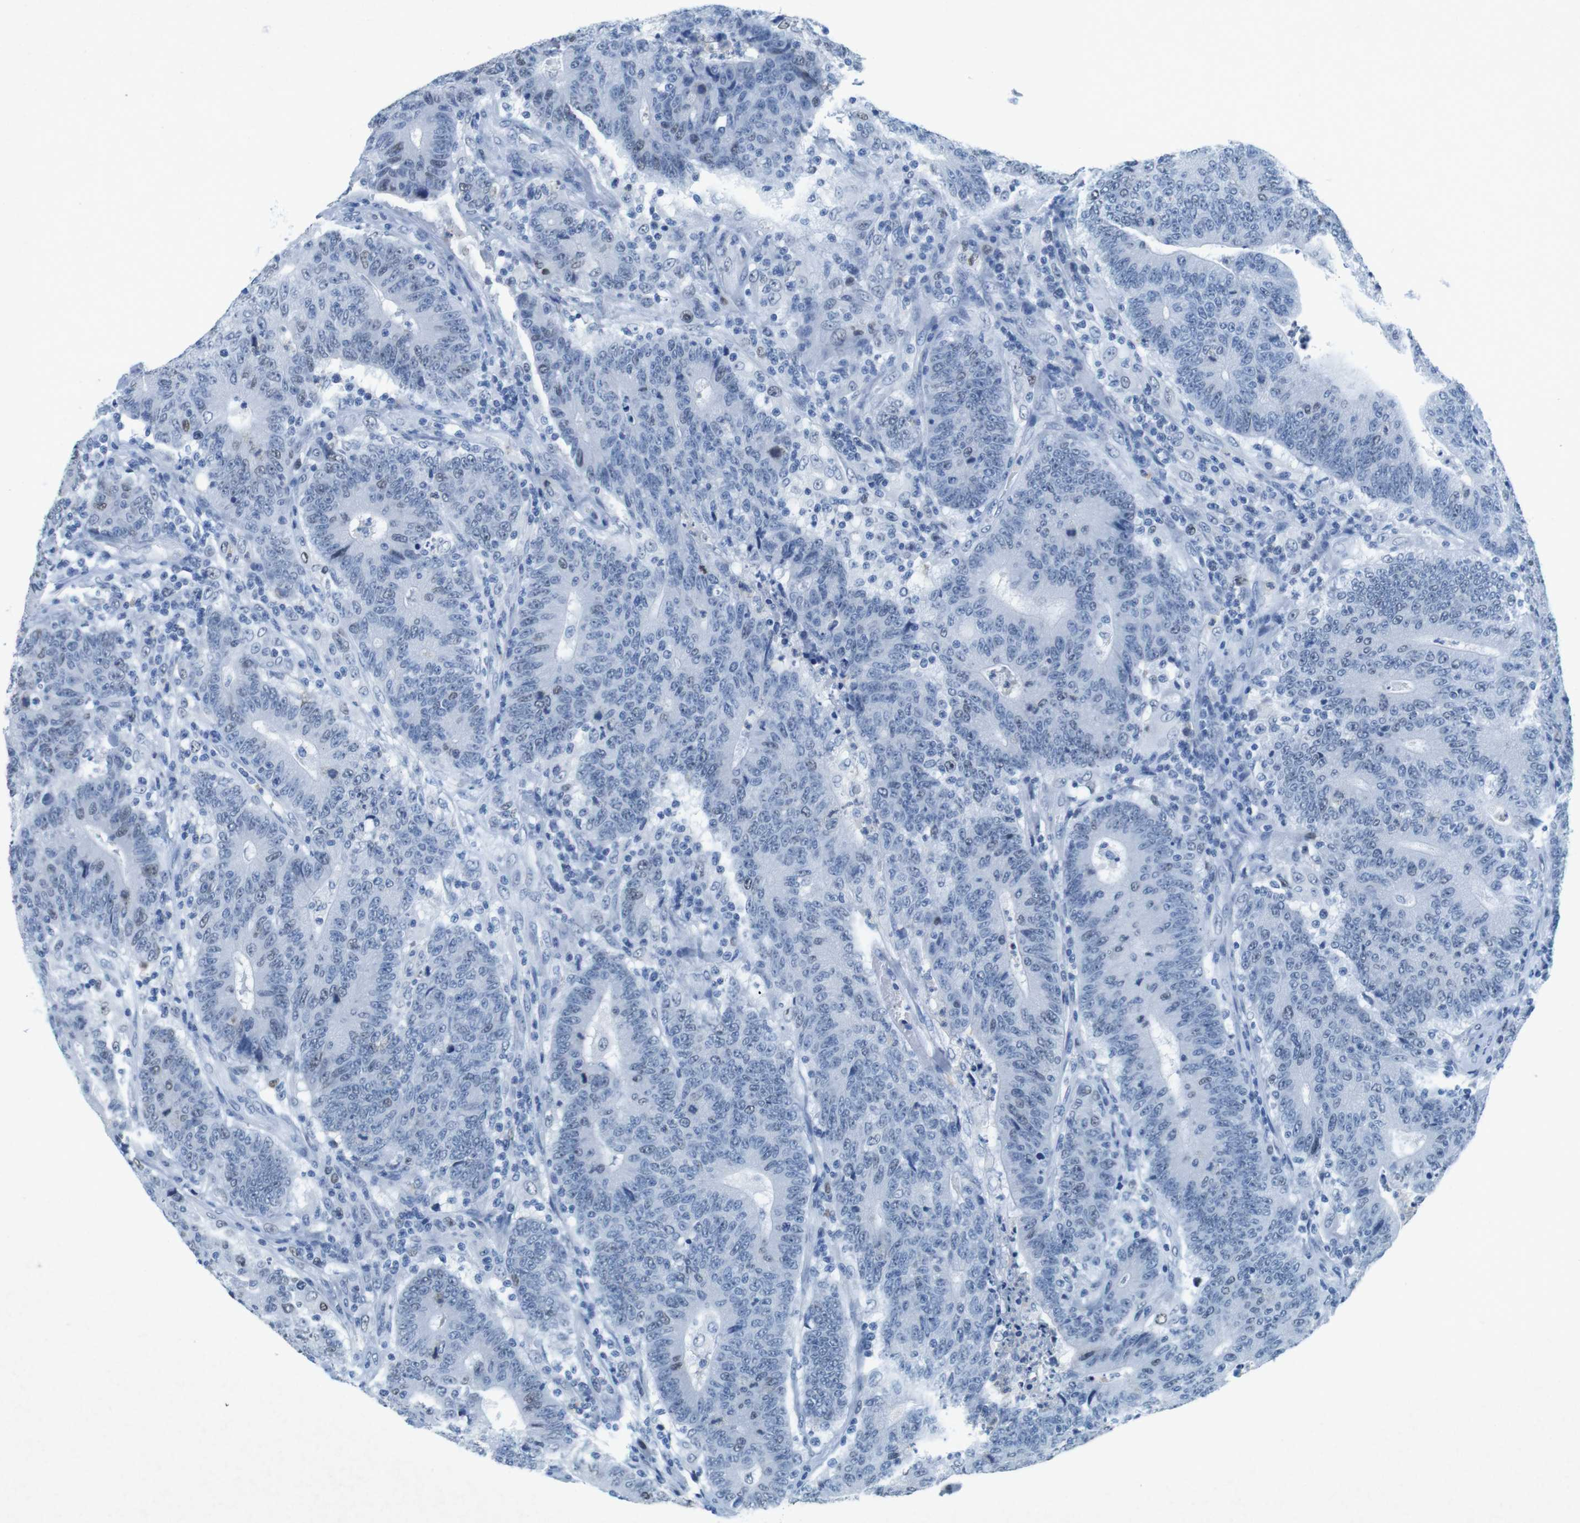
{"staining": {"intensity": "weak", "quantity": "<25%", "location": "nuclear"}, "tissue": "colorectal cancer", "cell_type": "Tumor cells", "image_type": "cancer", "snomed": [{"axis": "morphology", "description": "Normal tissue, NOS"}, {"axis": "morphology", "description": "Adenocarcinoma, NOS"}, {"axis": "topography", "description": "Colon"}], "caption": "Colorectal cancer stained for a protein using immunohistochemistry (IHC) shows no staining tumor cells.", "gene": "CTAG1B", "patient": {"sex": "female", "age": 75}}